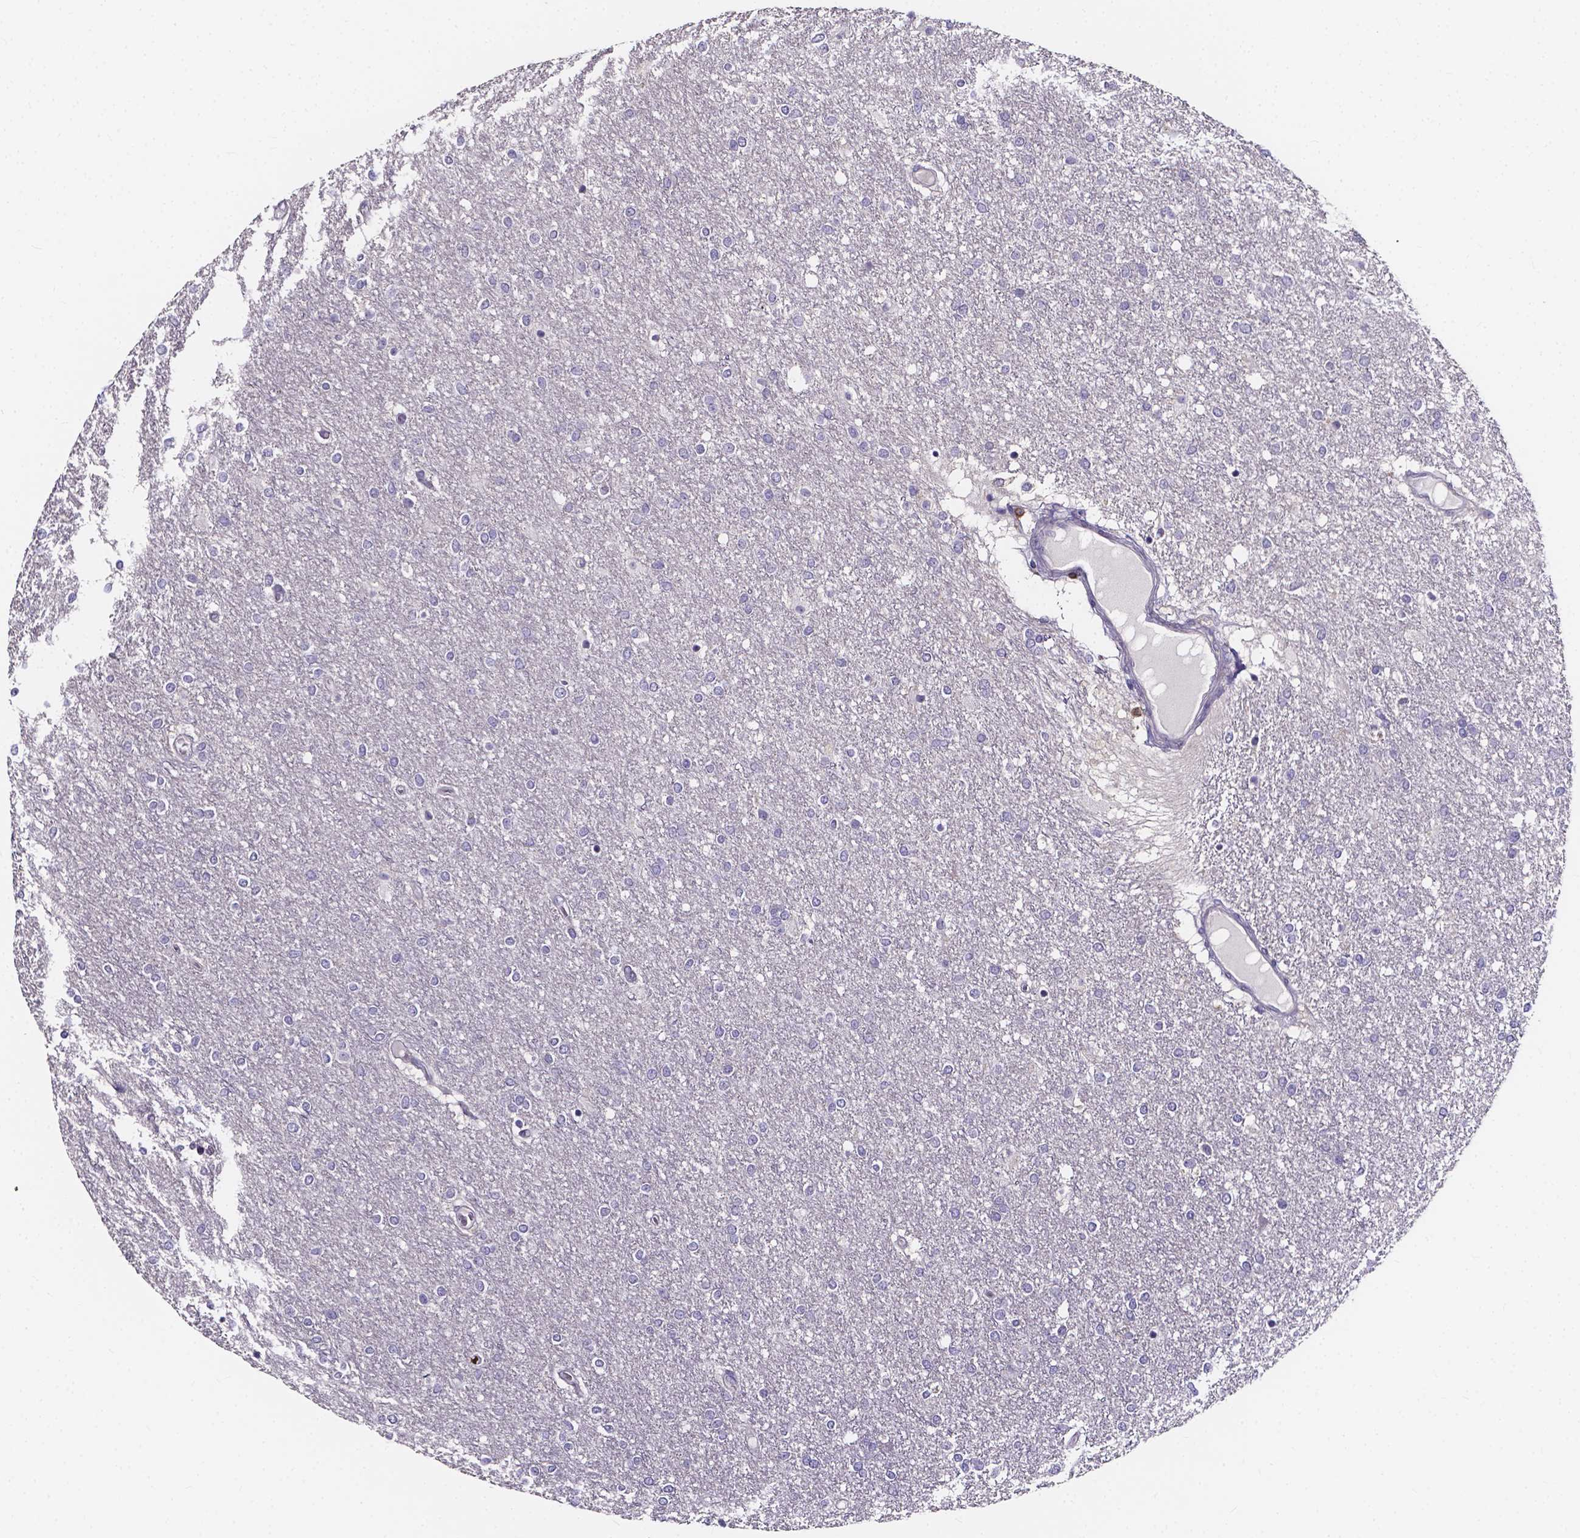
{"staining": {"intensity": "negative", "quantity": "none", "location": "none"}, "tissue": "glioma", "cell_type": "Tumor cells", "image_type": "cancer", "snomed": [{"axis": "morphology", "description": "Glioma, malignant, High grade"}, {"axis": "topography", "description": "Brain"}], "caption": "This image is of malignant glioma (high-grade) stained with immunohistochemistry (IHC) to label a protein in brown with the nuclei are counter-stained blue. There is no staining in tumor cells.", "gene": "THEMIS", "patient": {"sex": "female", "age": 61}}